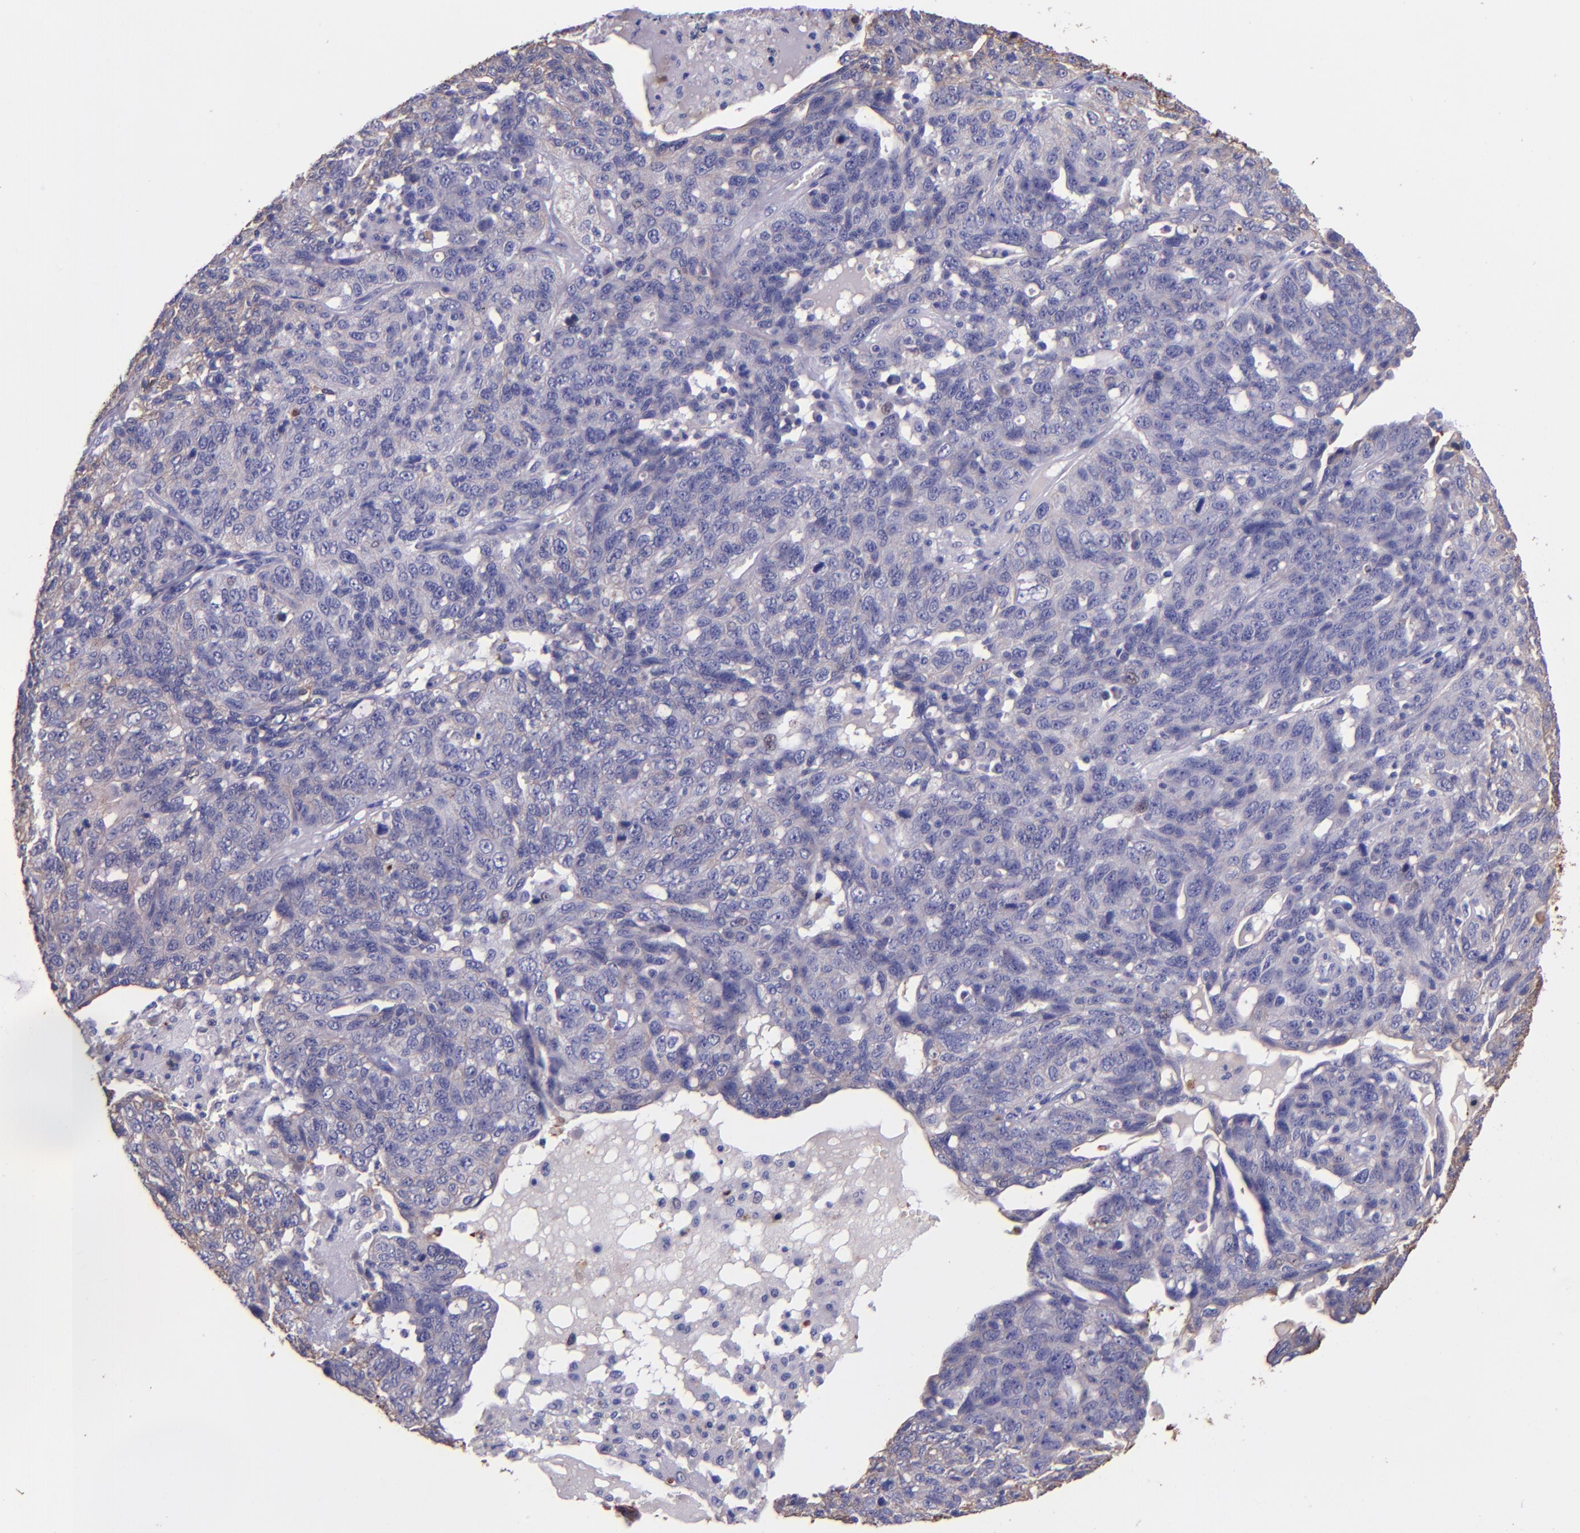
{"staining": {"intensity": "negative", "quantity": "none", "location": "none"}, "tissue": "ovarian cancer", "cell_type": "Tumor cells", "image_type": "cancer", "snomed": [{"axis": "morphology", "description": "Cystadenocarcinoma, serous, NOS"}, {"axis": "topography", "description": "Ovary"}], "caption": "DAB (3,3'-diaminobenzidine) immunohistochemical staining of human ovarian cancer (serous cystadenocarcinoma) exhibits no significant expression in tumor cells.", "gene": "KRT4", "patient": {"sex": "female", "age": 71}}